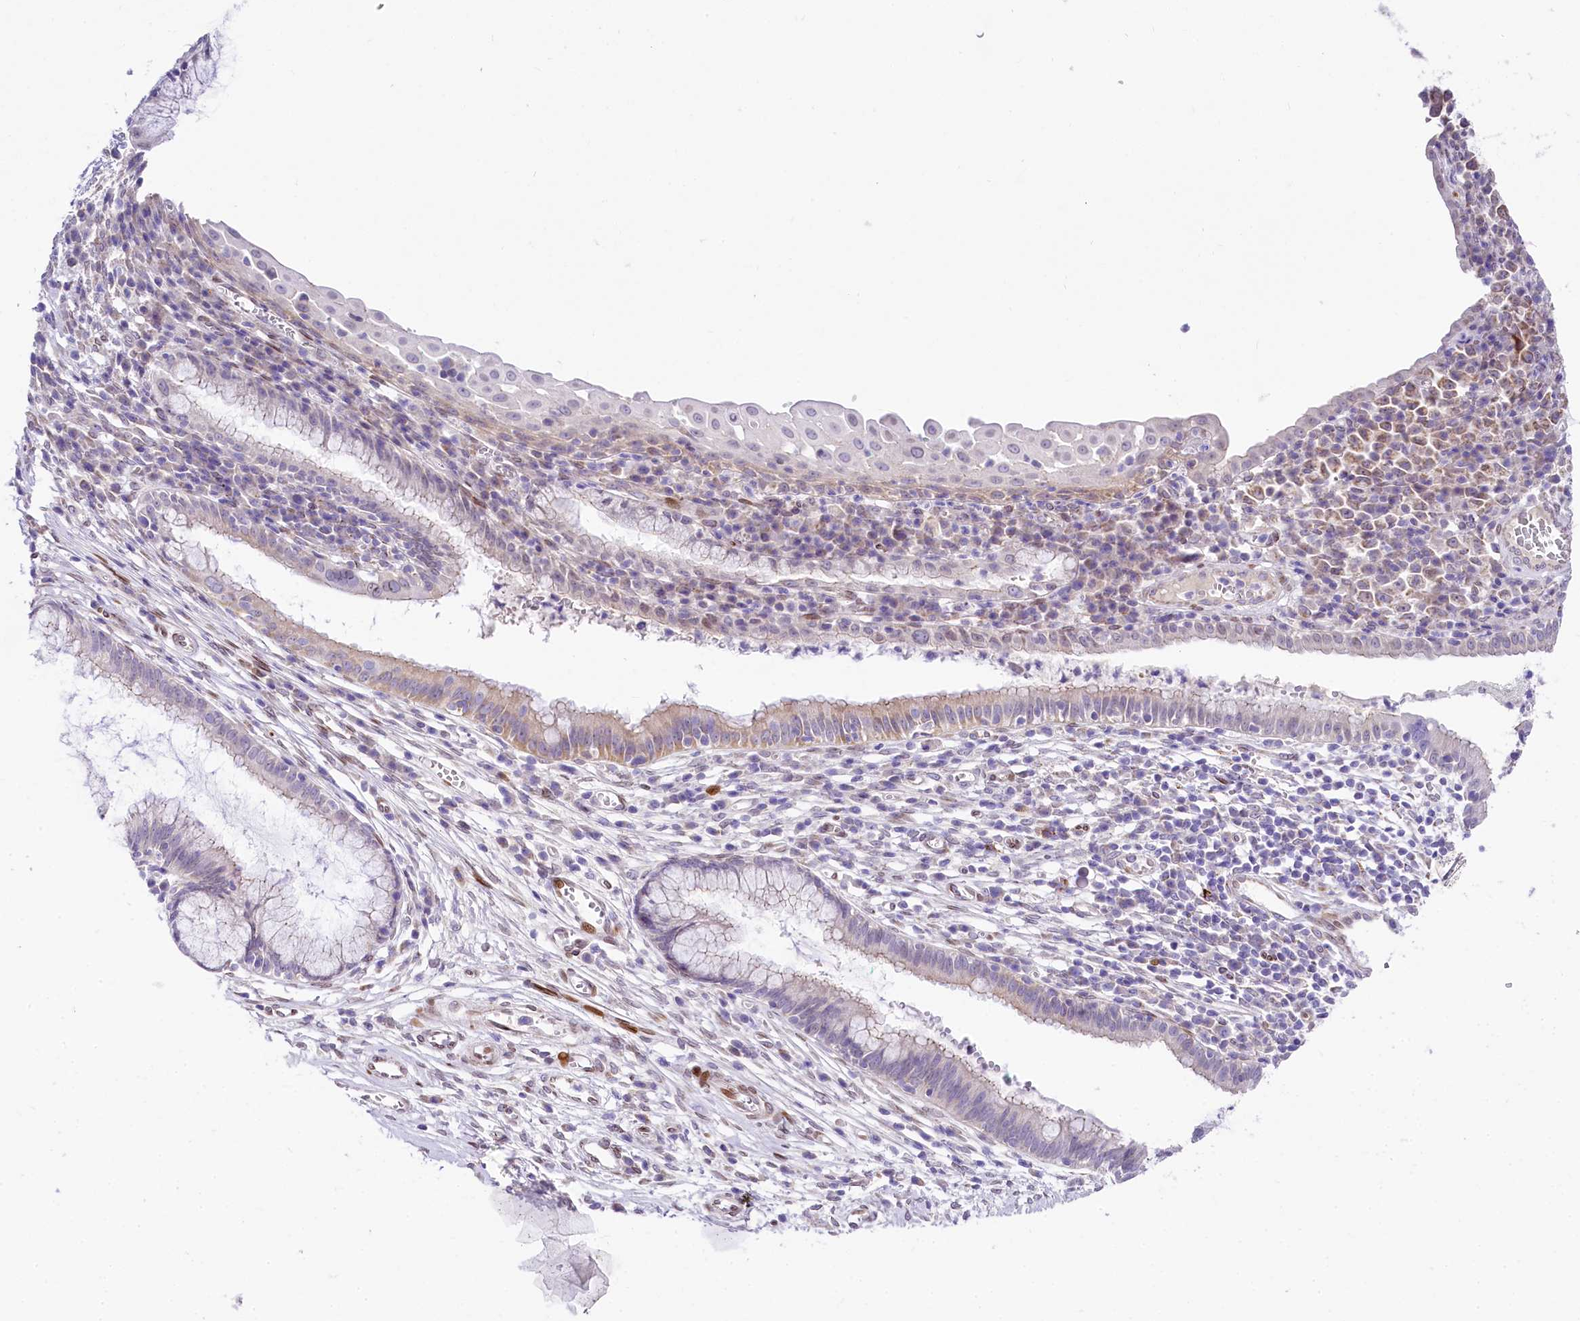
{"staining": {"intensity": "weak", "quantity": "<25%", "location": "cytoplasmic/membranous"}, "tissue": "cervix", "cell_type": "Glandular cells", "image_type": "normal", "snomed": [{"axis": "morphology", "description": "Normal tissue, NOS"}, {"axis": "morphology", "description": "Adenocarcinoma, NOS"}, {"axis": "topography", "description": "Cervix"}], "caption": "DAB immunohistochemical staining of benign cervix shows no significant positivity in glandular cells. The staining was performed using DAB (3,3'-diaminobenzidine) to visualize the protein expression in brown, while the nuclei were stained in blue with hematoxylin (Magnification: 20x).", "gene": "PPIP5K2", "patient": {"sex": "female", "age": 29}}